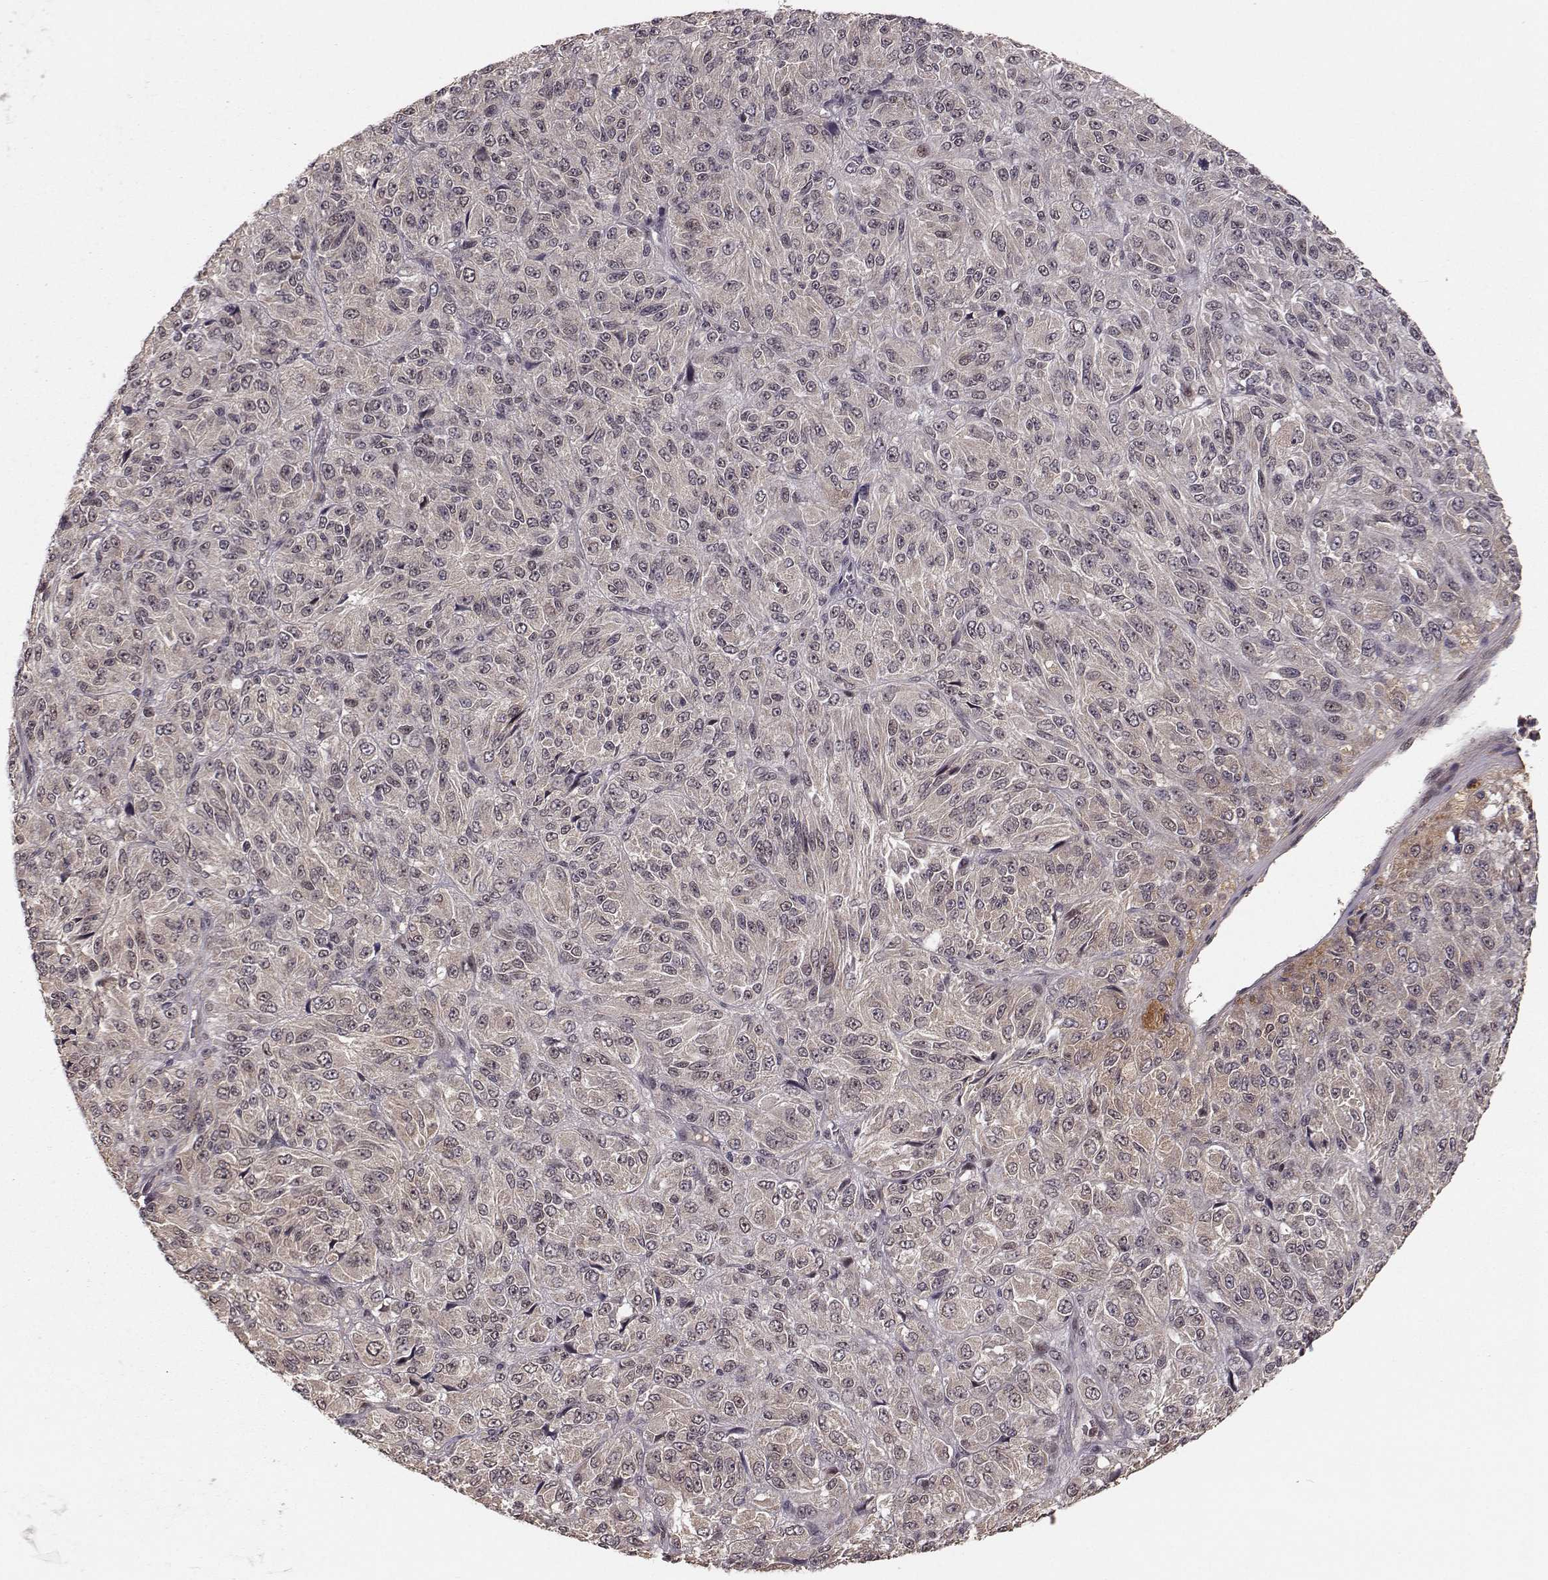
{"staining": {"intensity": "weak", "quantity": "25%-75%", "location": "cytoplasmic/membranous"}, "tissue": "melanoma", "cell_type": "Tumor cells", "image_type": "cancer", "snomed": [{"axis": "morphology", "description": "Malignant melanoma, Metastatic site"}, {"axis": "topography", "description": "Brain"}], "caption": "The image shows a brown stain indicating the presence of a protein in the cytoplasmic/membranous of tumor cells in melanoma. The staining was performed using DAB, with brown indicating positive protein expression. Nuclei are stained blue with hematoxylin.", "gene": "PLEKHG3", "patient": {"sex": "female", "age": 56}}